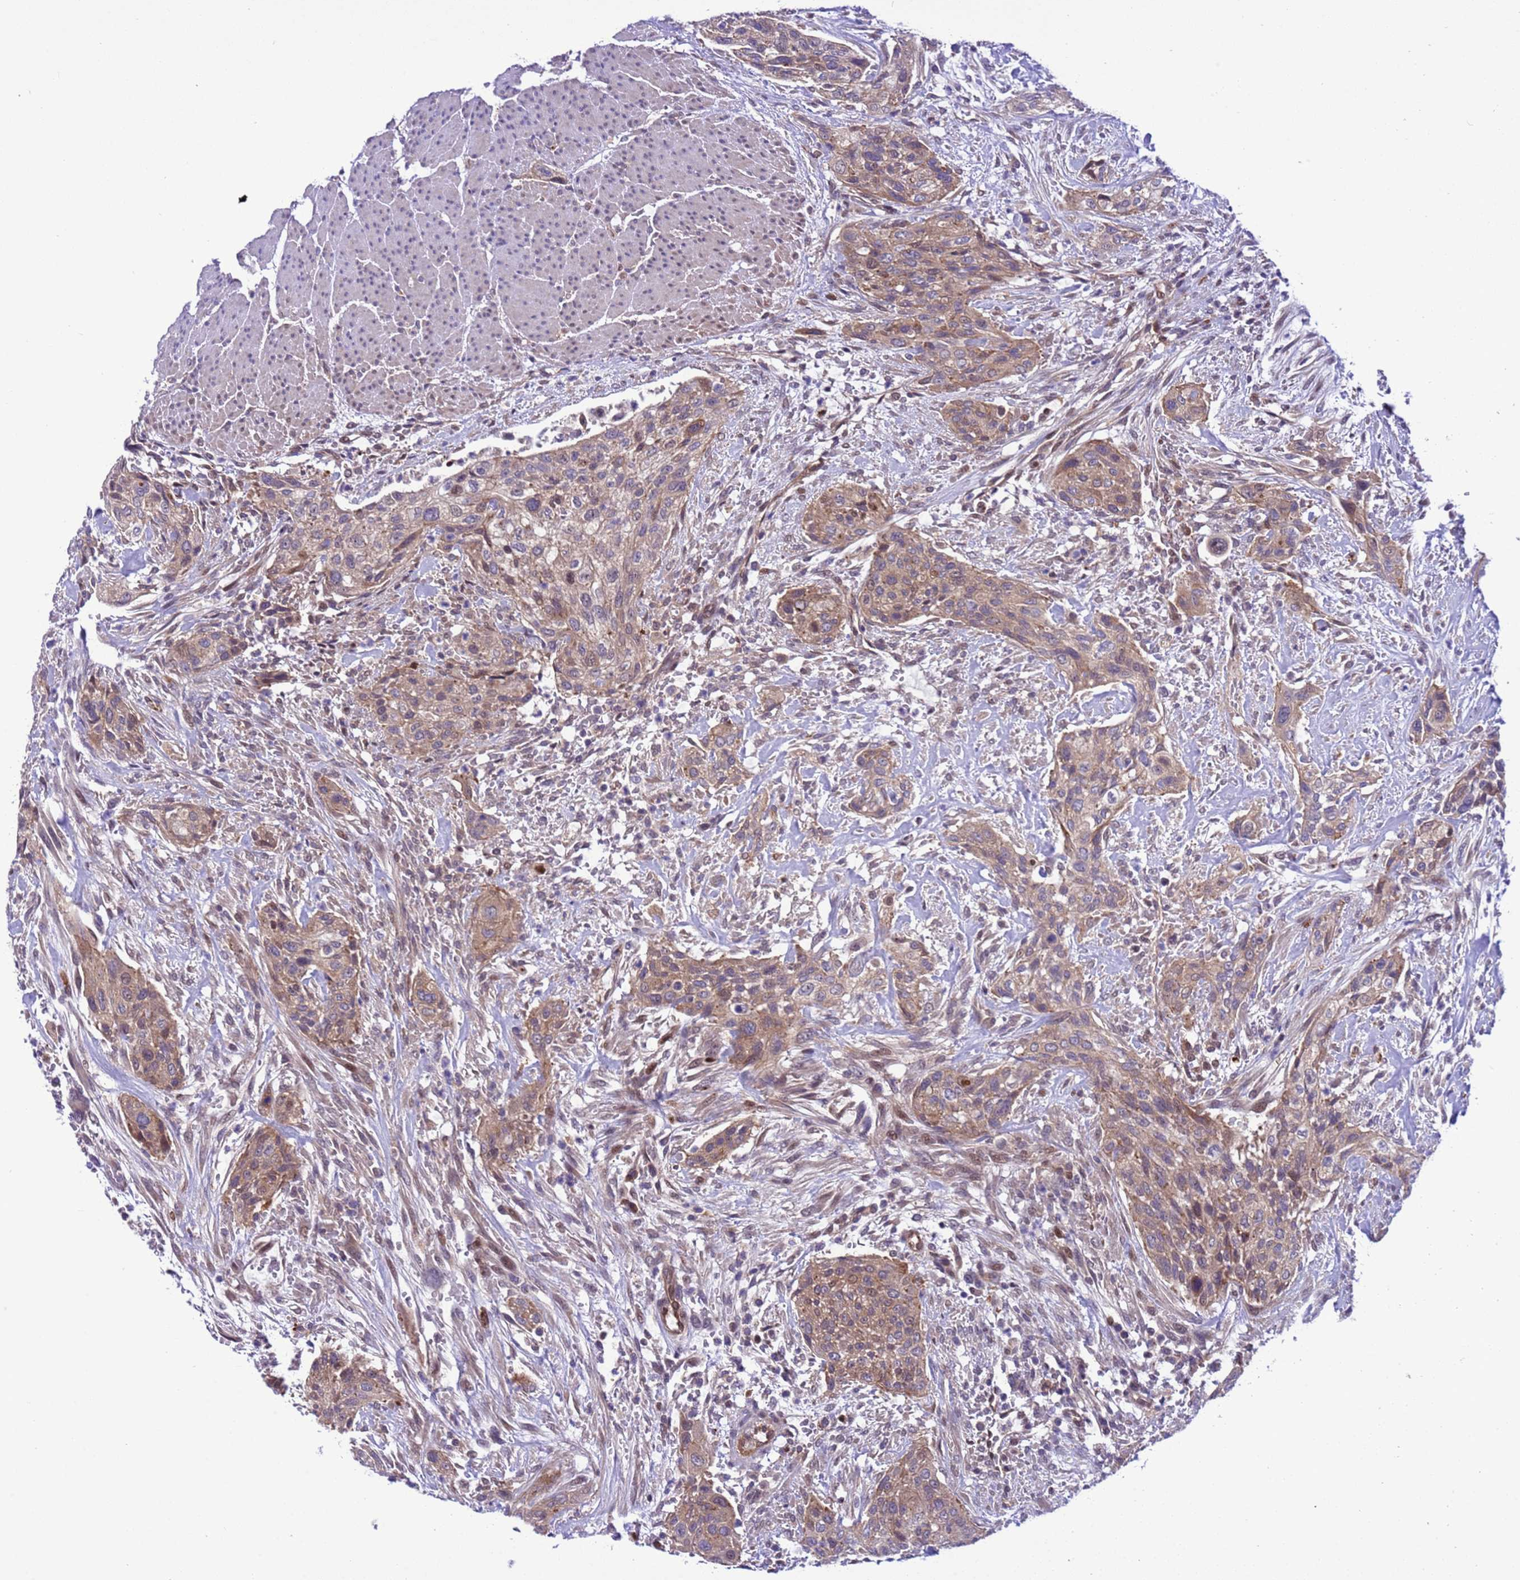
{"staining": {"intensity": "weak", "quantity": ">75%", "location": "cytoplasmic/membranous"}, "tissue": "urothelial cancer", "cell_type": "Tumor cells", "image_type": "cancer", "snomed": [{"axis": "morphology", "description": "Urothelial carcinoma, High grade"}, {"axis": "topography", "description": "Urinary bladder"}], "caption": "A brown stain labels weak cytoplasmic/membranous expression of a protein in human urothelial cancer tumor cells.", "gene": "RASD1", "patient": {"sex": "male", "age": 35}}